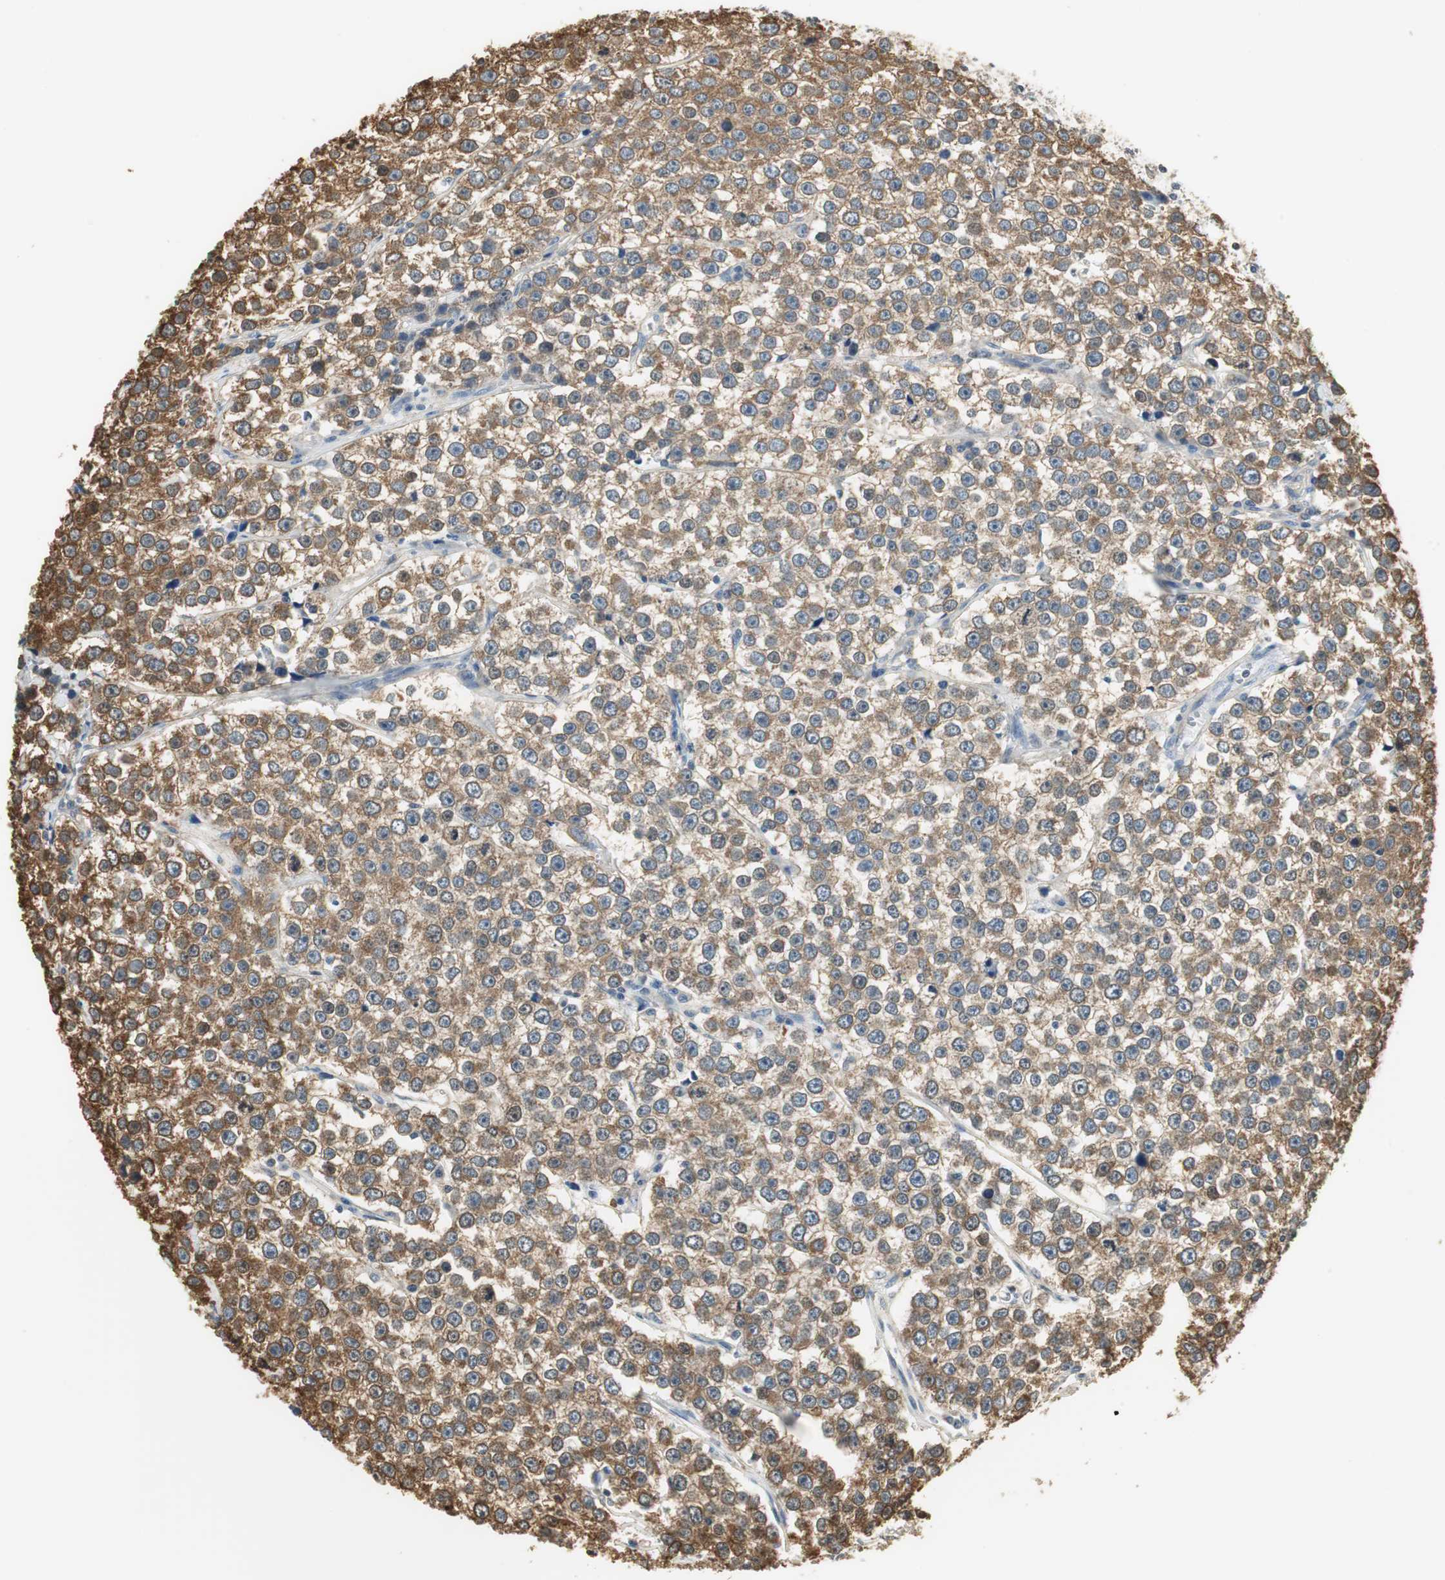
{"staining": {"intensity": "moderate", "quantity": ">75%", "location": "cytoplasmic/membranous"}, "tissue": "testis cancer", "cell_type": "Tumor cells", "image_type": "cancer", "snomed": [{"axis": "morphology", "description": "Seminoma, NOS"}, {"axis": "morphology", "description": "Carcinoma, Embryonal, NOS"}, {"axis": "topography", "description": "Testis"}], "caption": "Testis cancer stained with IHC shows moderate cytoplasmic/membranous positivity in approximately >75% of tumor cells.", "gene": "CCT5", "patient": {"sex": "male", "age": 52}}